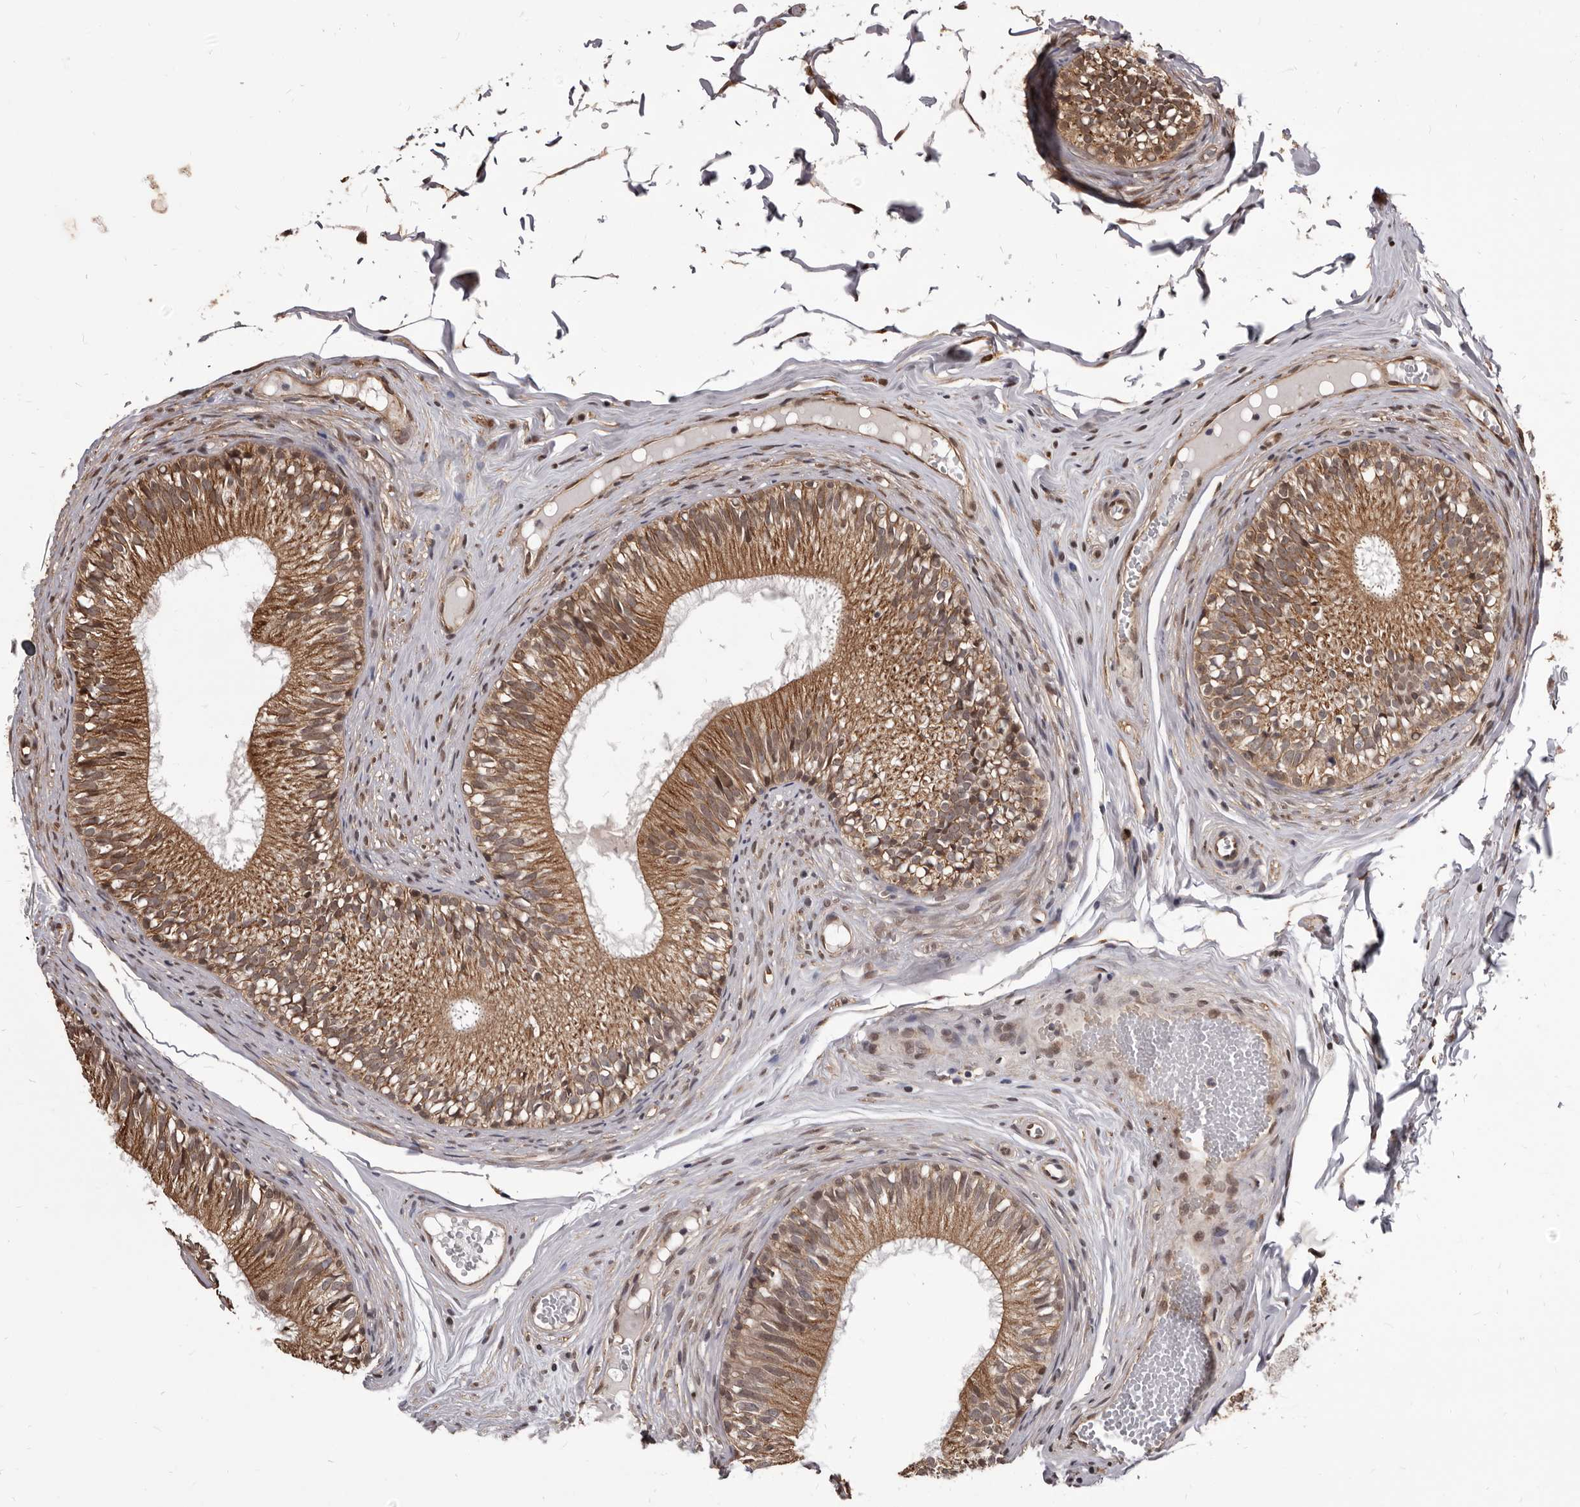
{"staining": {"intensity": "moderate", "quantity": ">75%", "location": "cytoplasmic/membranous,nuclear"}, "tissue": "epididymis", "cell_type": "Glandular cells", "image_type": "normal", "snomed": [{"axis": "morphology", "description": "Normal tissue, NOS"}, {"axis": "morphology", "description": "Seminoma in situ"}, {"axis": "topography", "description": "Testis"}, {"axis": "topography", "description": "Epididymis"}], "caption": "Glandular cells reveal medium levels of moderate cytoplasmic/membranous,nuclear staining in about >75% of cells in unremarkable human epididymis.", "gene": "ADAMTS20", "patient": {"sex": "male", "age": 28}}